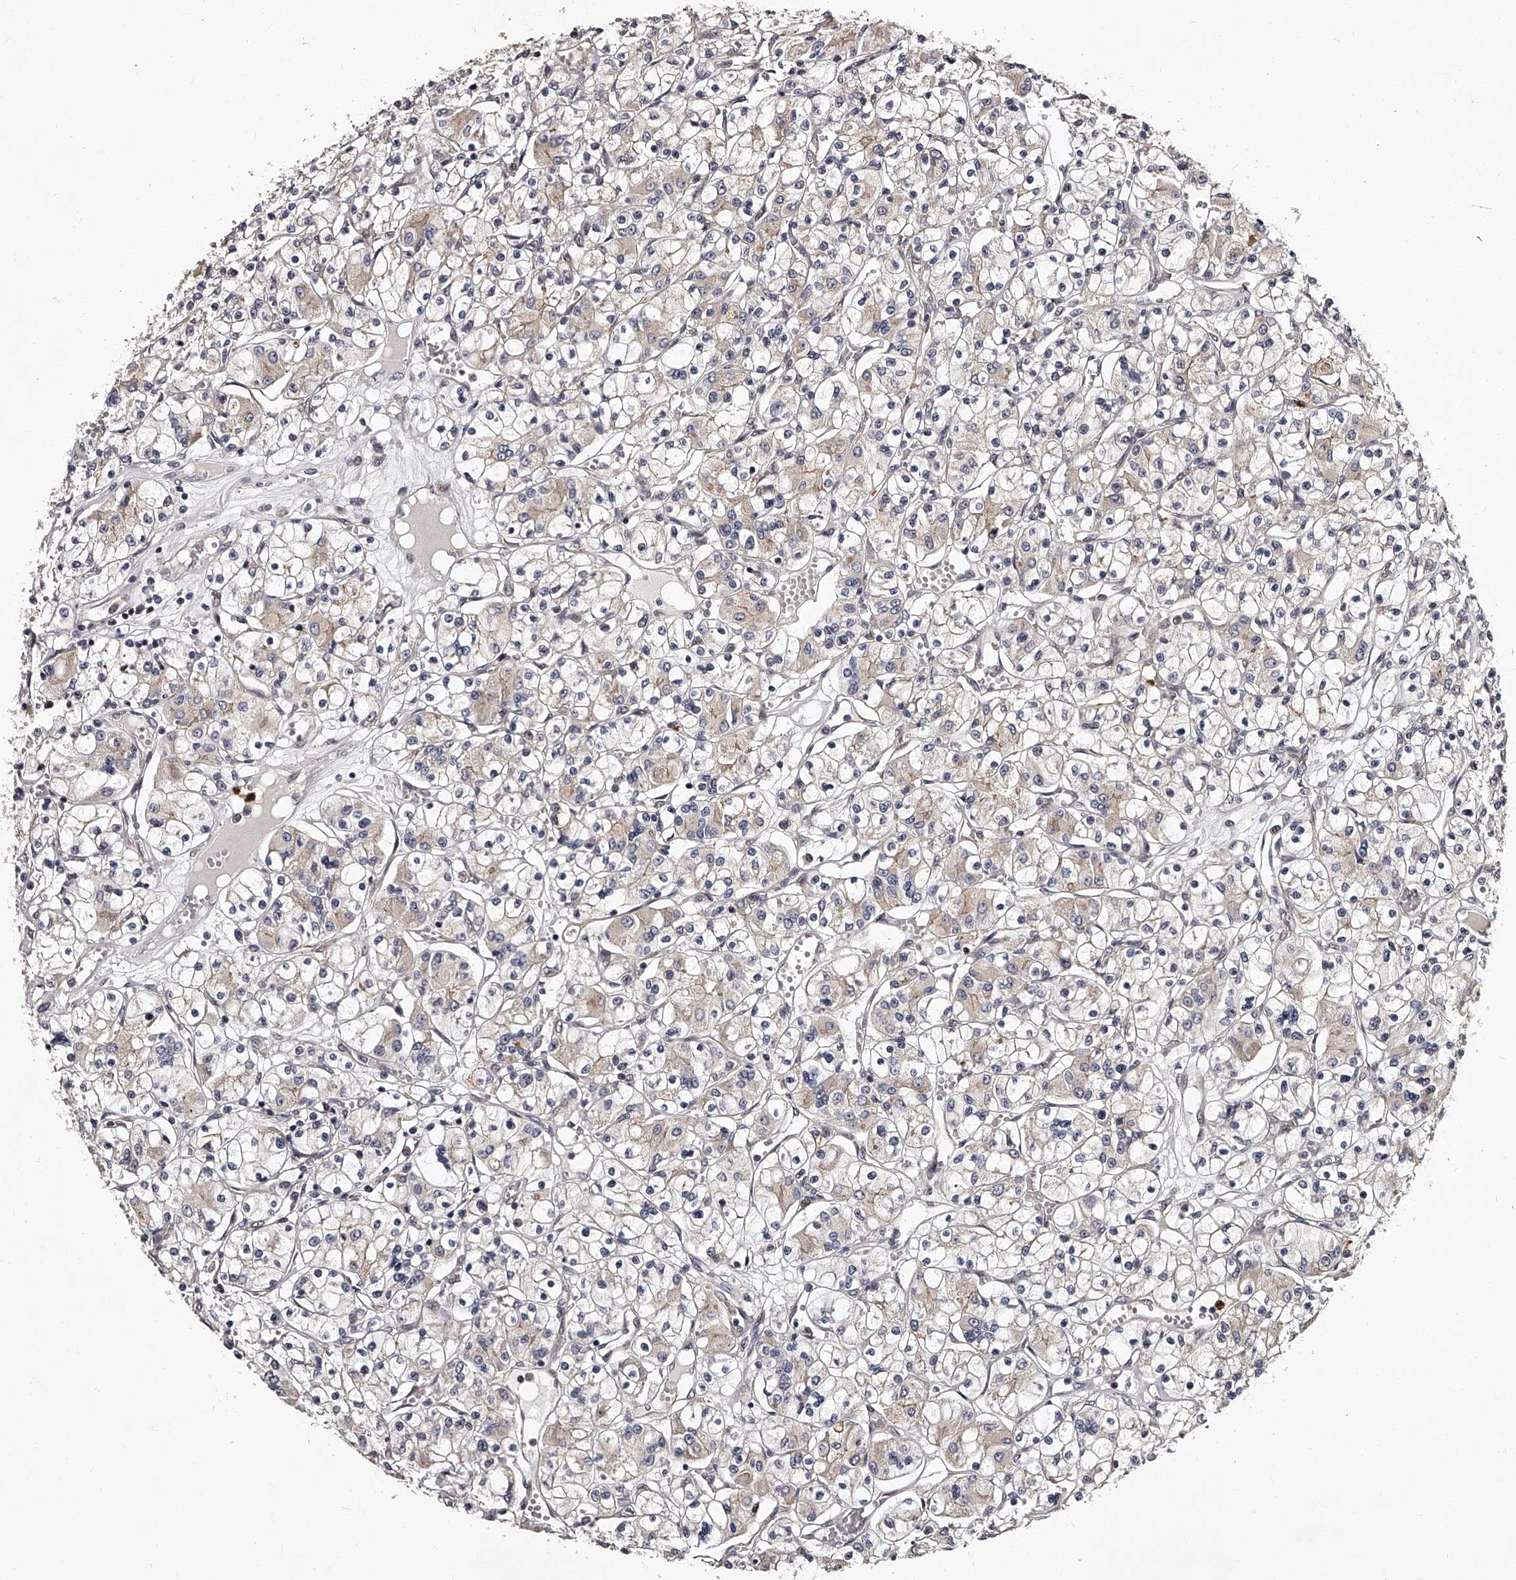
{"staining": {"intensity": "weak", "quantity": "<25%", "location": "cytoplasmic/membranous"}, "tissue": "renal cancer", "cell_type": "Tumor cells", "image_type": "cancer", "snomed": [{"axis": "morphology", "description": "Adenocarcinoma, NOS"}, {"axis": "topography", "description": "Kidney"}], "caption": "DAB (3,3'-diaminobenzidine) immunohistochemical staining of renal cancer (adenocarcinoma) reveals no significant positivity in tumor cells.", "gene": "RSC1A1", "patient": {"sex": "female", "age": 59}}